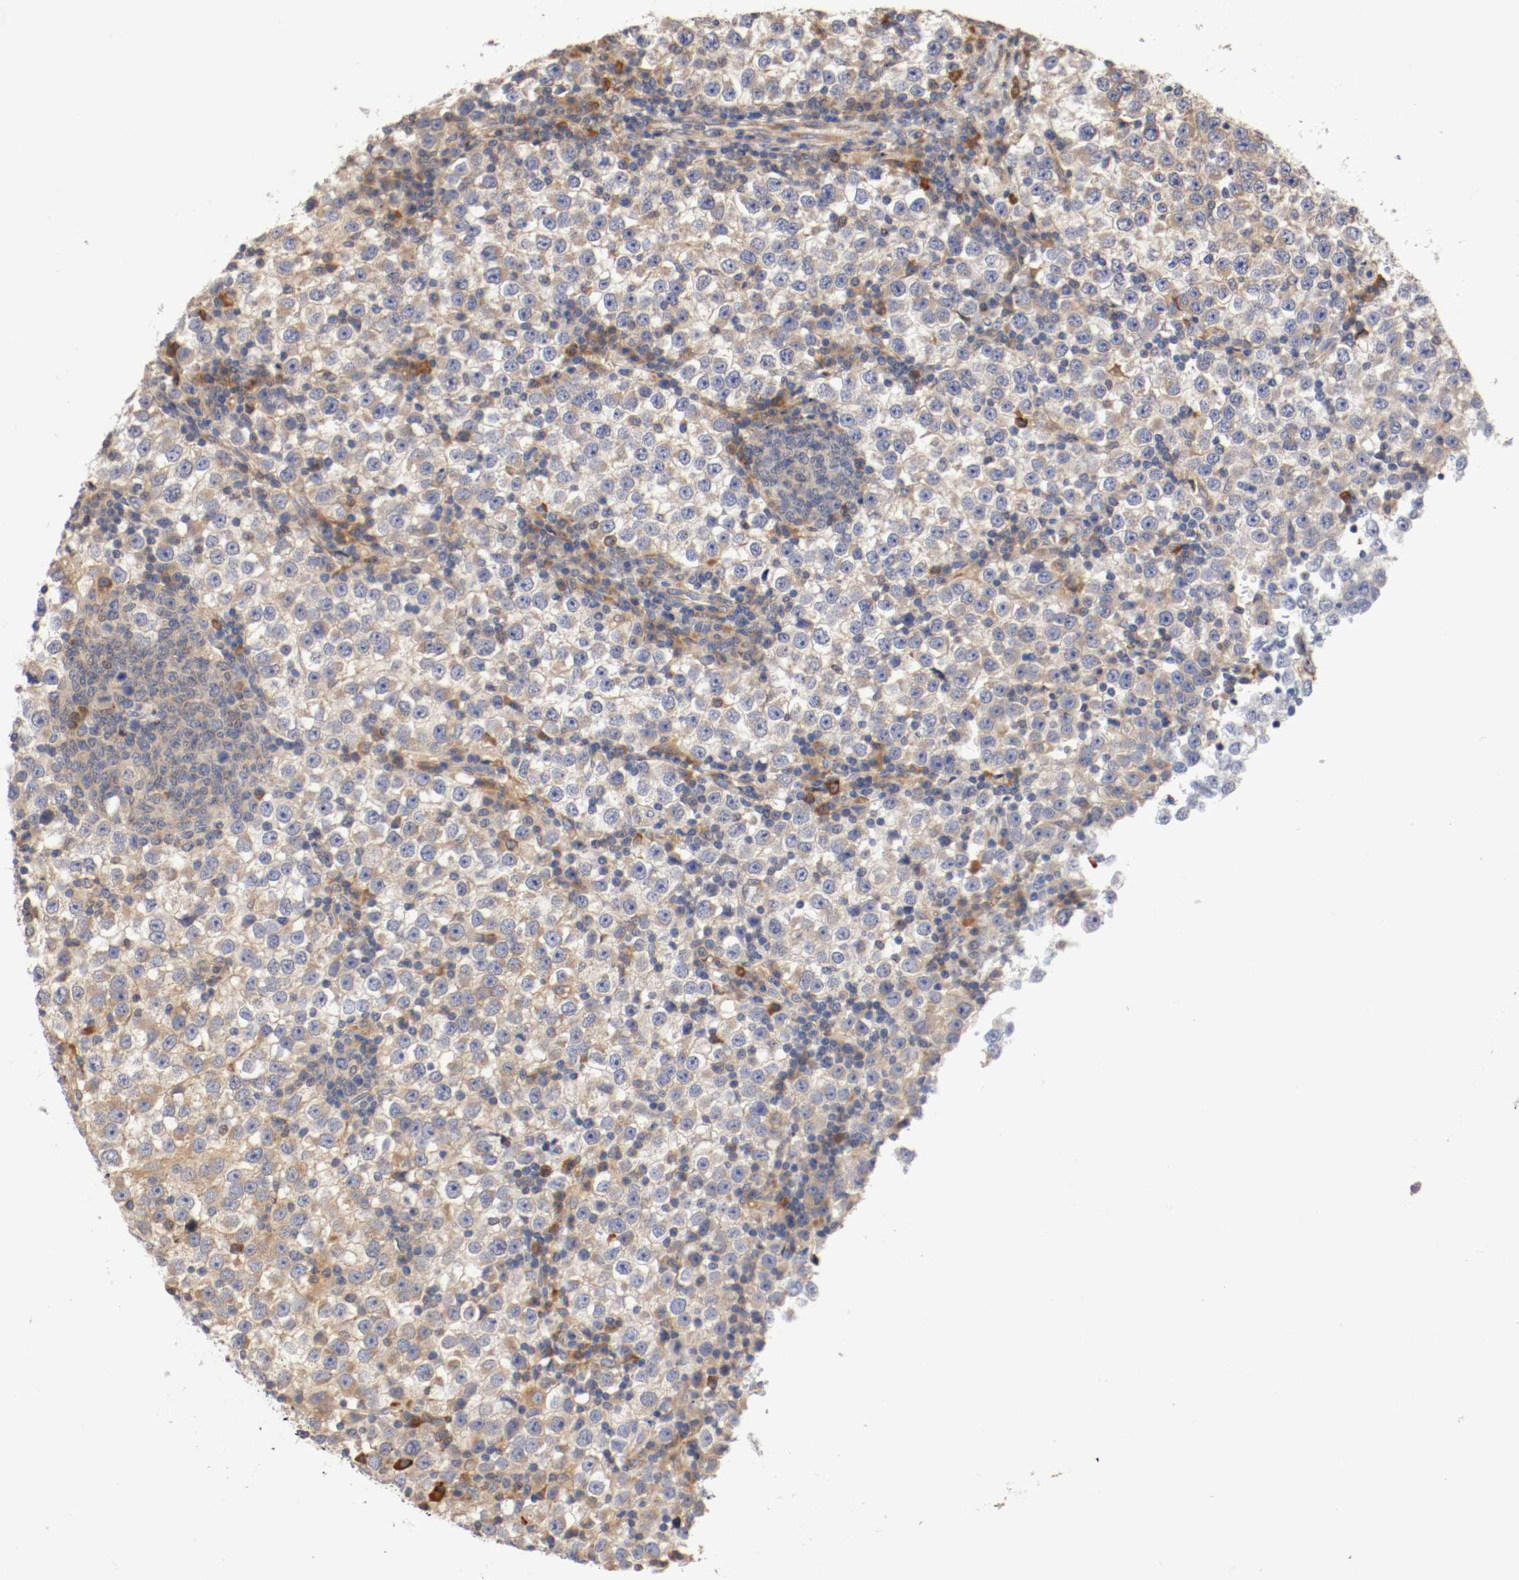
{"staining": {"intensity": "weak", "quantity": "25%-75%", "location": "cytoplasmic/membranous"}, "tissue": "testis cancer", "cell_type": "Tumor cells", "image_type": "cancer", "snomed": [{"axis": "morphology", "description": "Seminoma, NOS"}, {"axis": "topography", "description": "Testis"}], "caption": "Approximately 25%-75% of tumor cells in seminoma (testis) demonstrate weak cytoplasmic/membranous protein positivity as visualized by brown immunohistochemical staining.", "gene": "TNFSF13", "patient": {"sex": "male", "age": 65}}